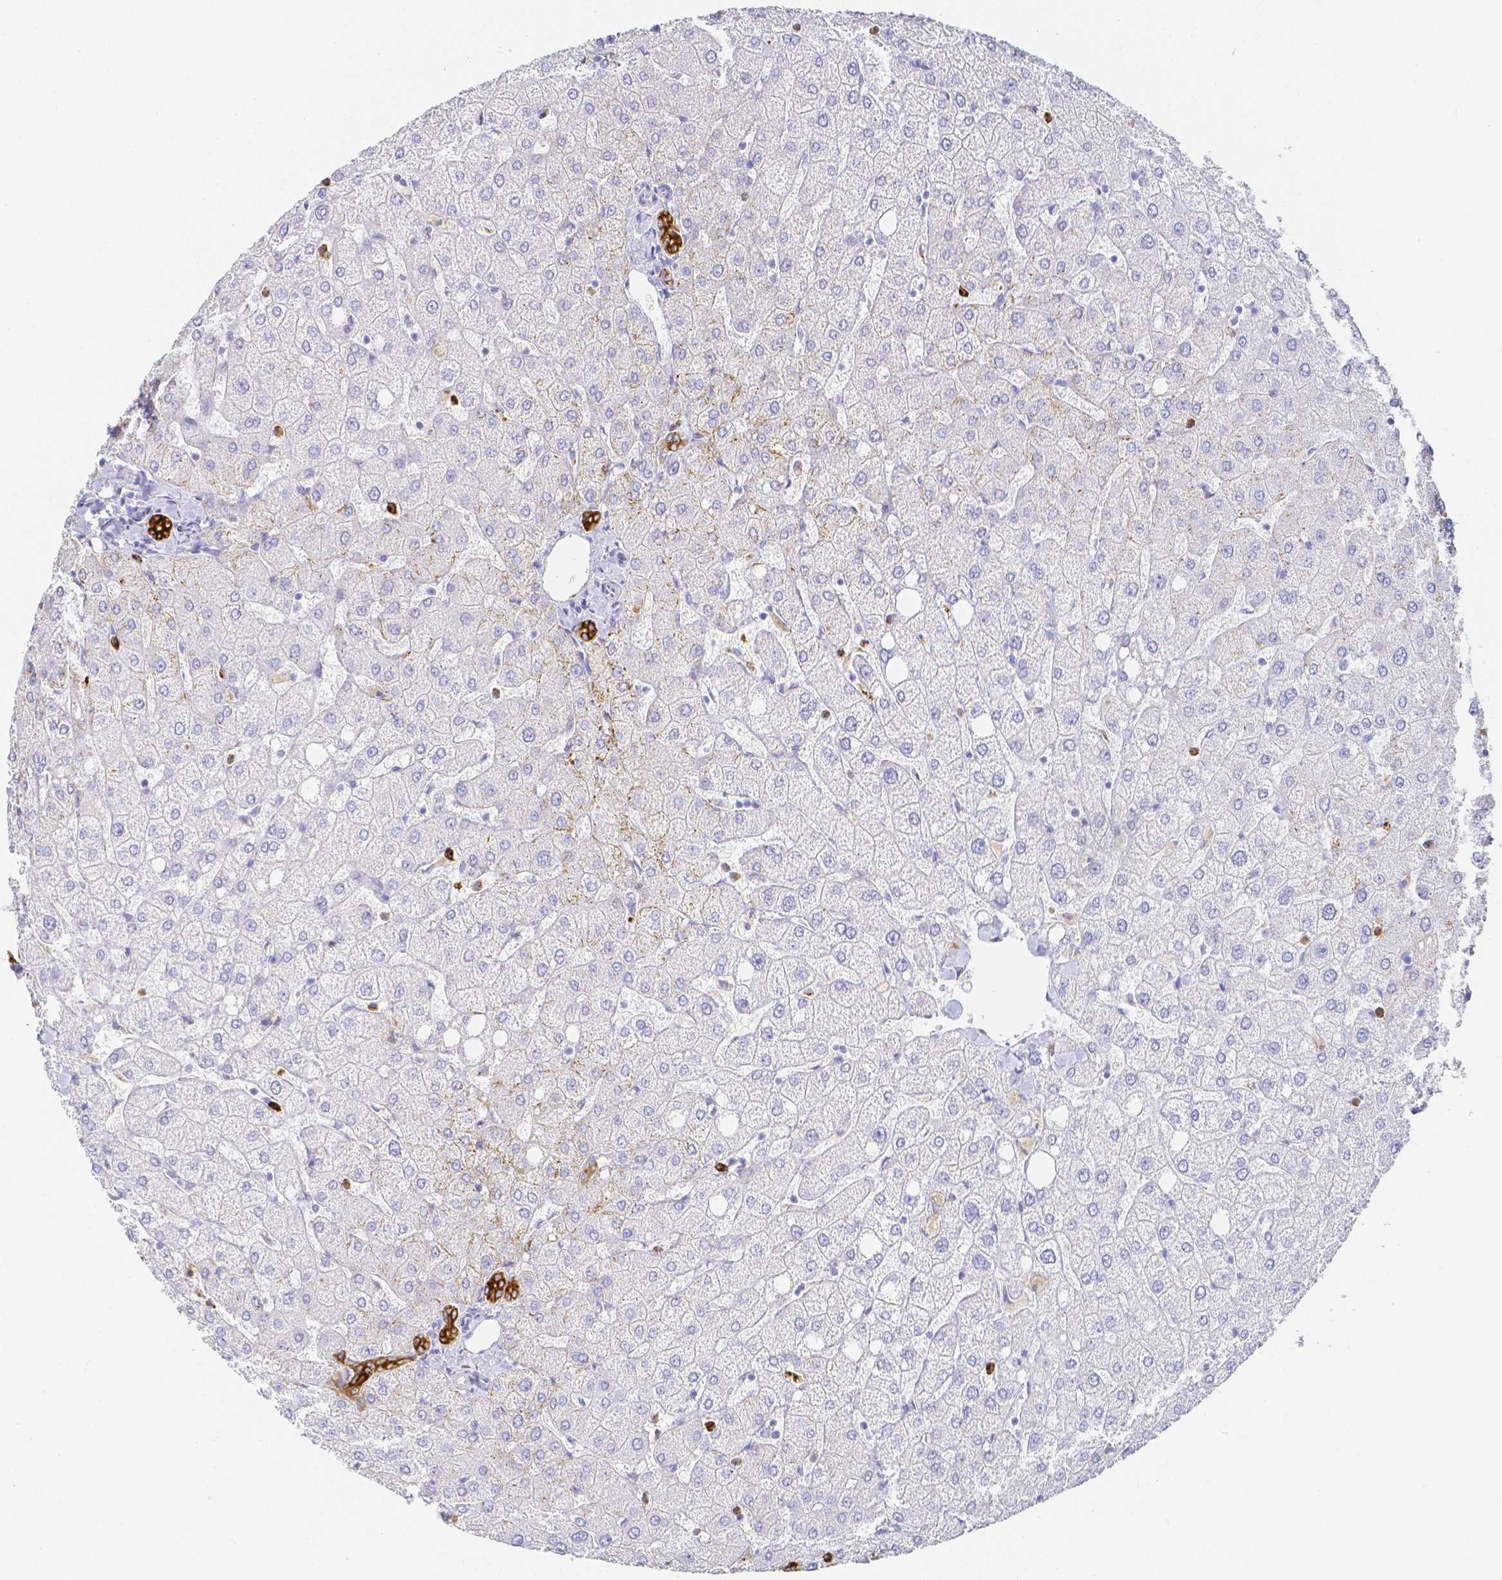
{"staining": {"intensity": "strong", "quantity": ">75%", "location": "cytoplasmic/membranous"}, "tissue": "liver", "cell_type": "Cholangiocytes", "image_type": "normal", "snomed": [{"axis": "morphology", "description": "Normal tissue, NOS"}, {"axis": "topography", "description": "Liver"}], "caption": "Benign liver reveals strong cytoplasmic/membranous staining in approximately >75% of cholangiocytes.", "gene": "SMURF1", "patient": {"sex": "female", "age": 54}}